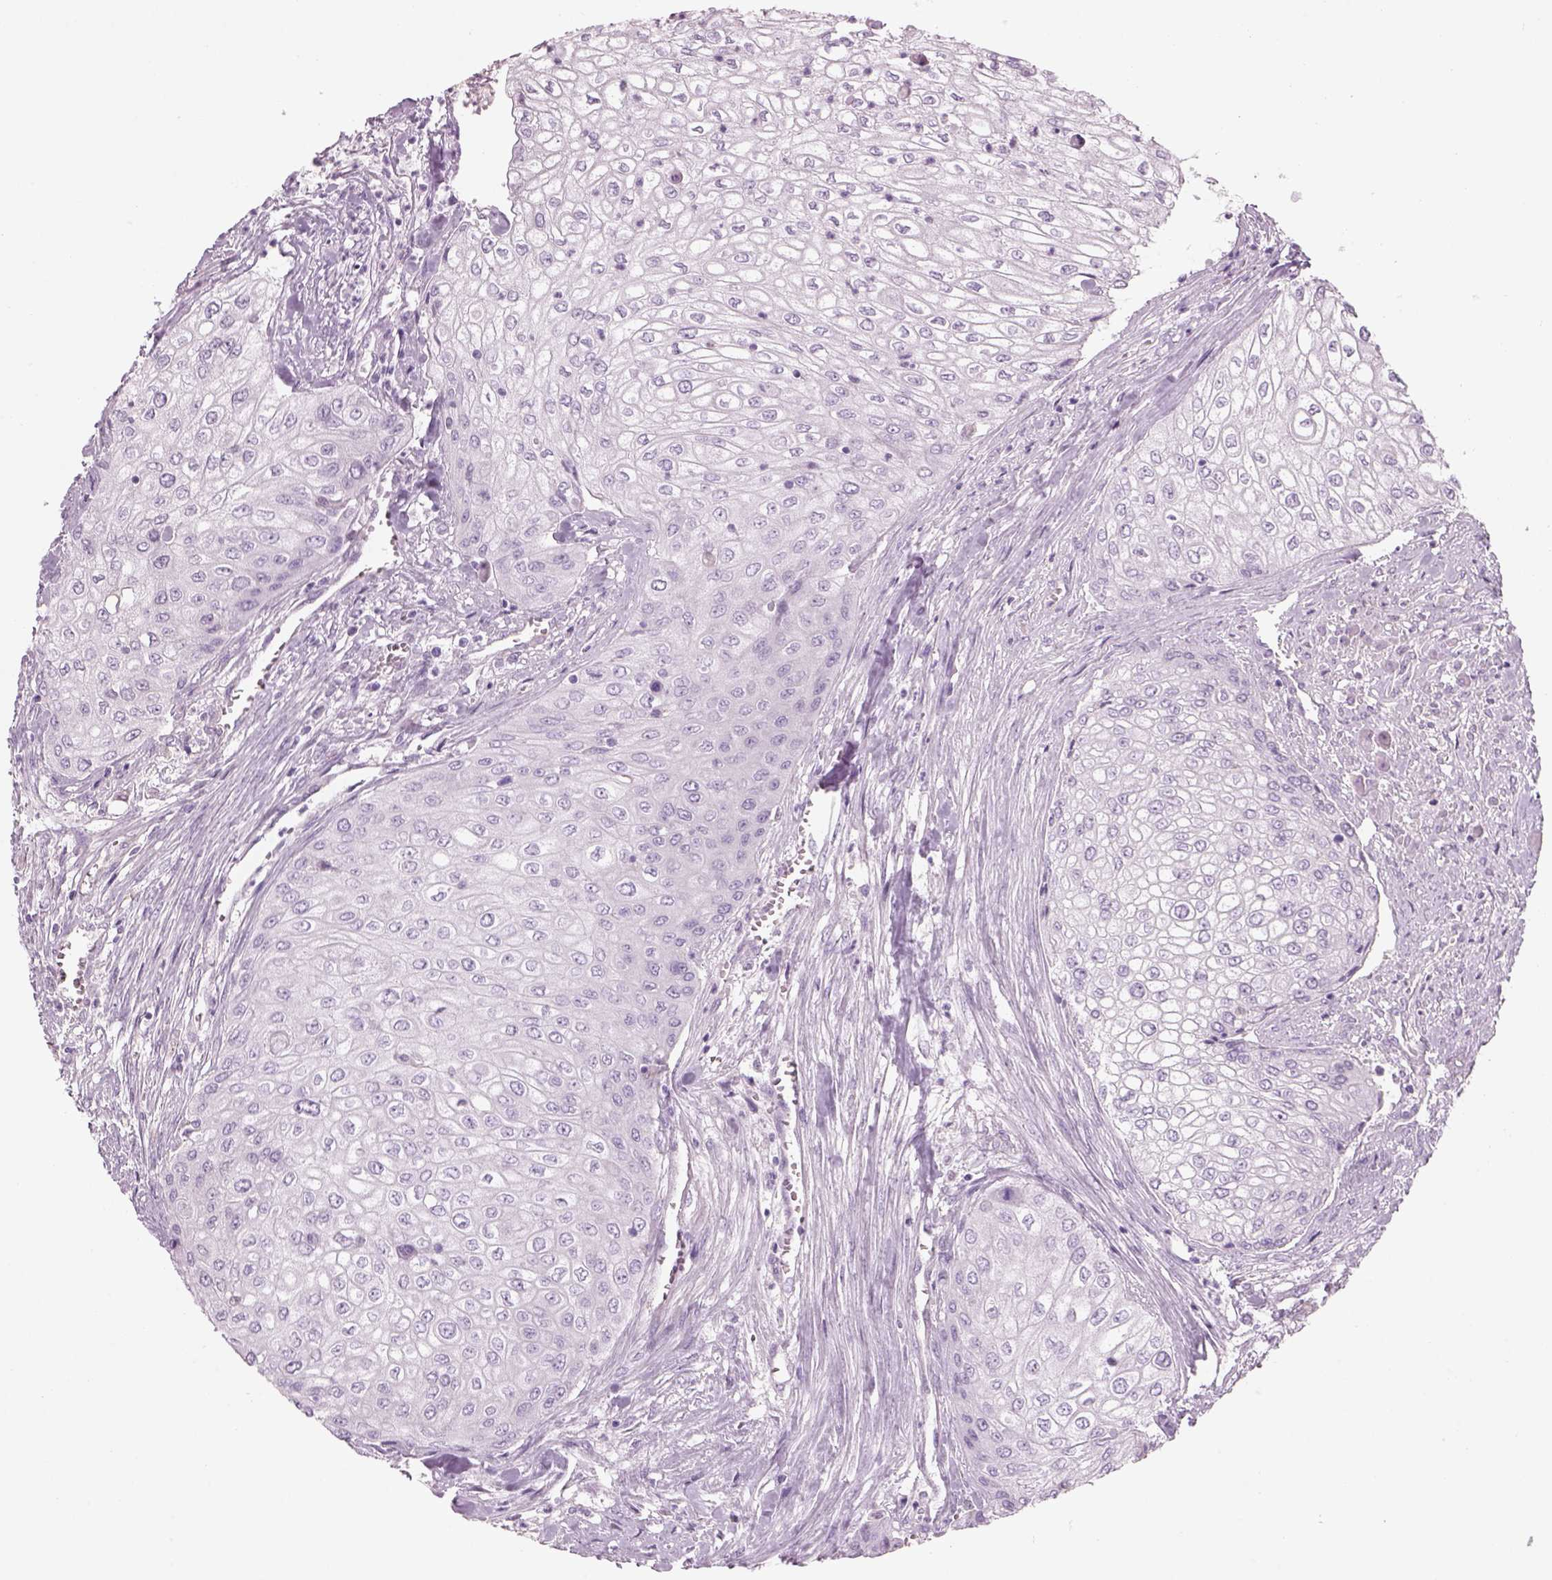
{"staining": {"intensity": "negative", "quantity": "none", "location": "none"}, "tissue": "urothelial cancer", "cell_type": "Tumor cells", "image_type": "cancer", "snomed": [{"axis": "morphology", "description": "Urothelial carcinoma, High grade"}, {"axis": "topography", "description": "Urinary bladder"}], "caption": "High-grade urothelial carcinoma was stained to show a protein in brown. There is no significant staining in tumor cells.", "gene": "GAS2L2", "patient": {"sex": "male", "age": 62}}